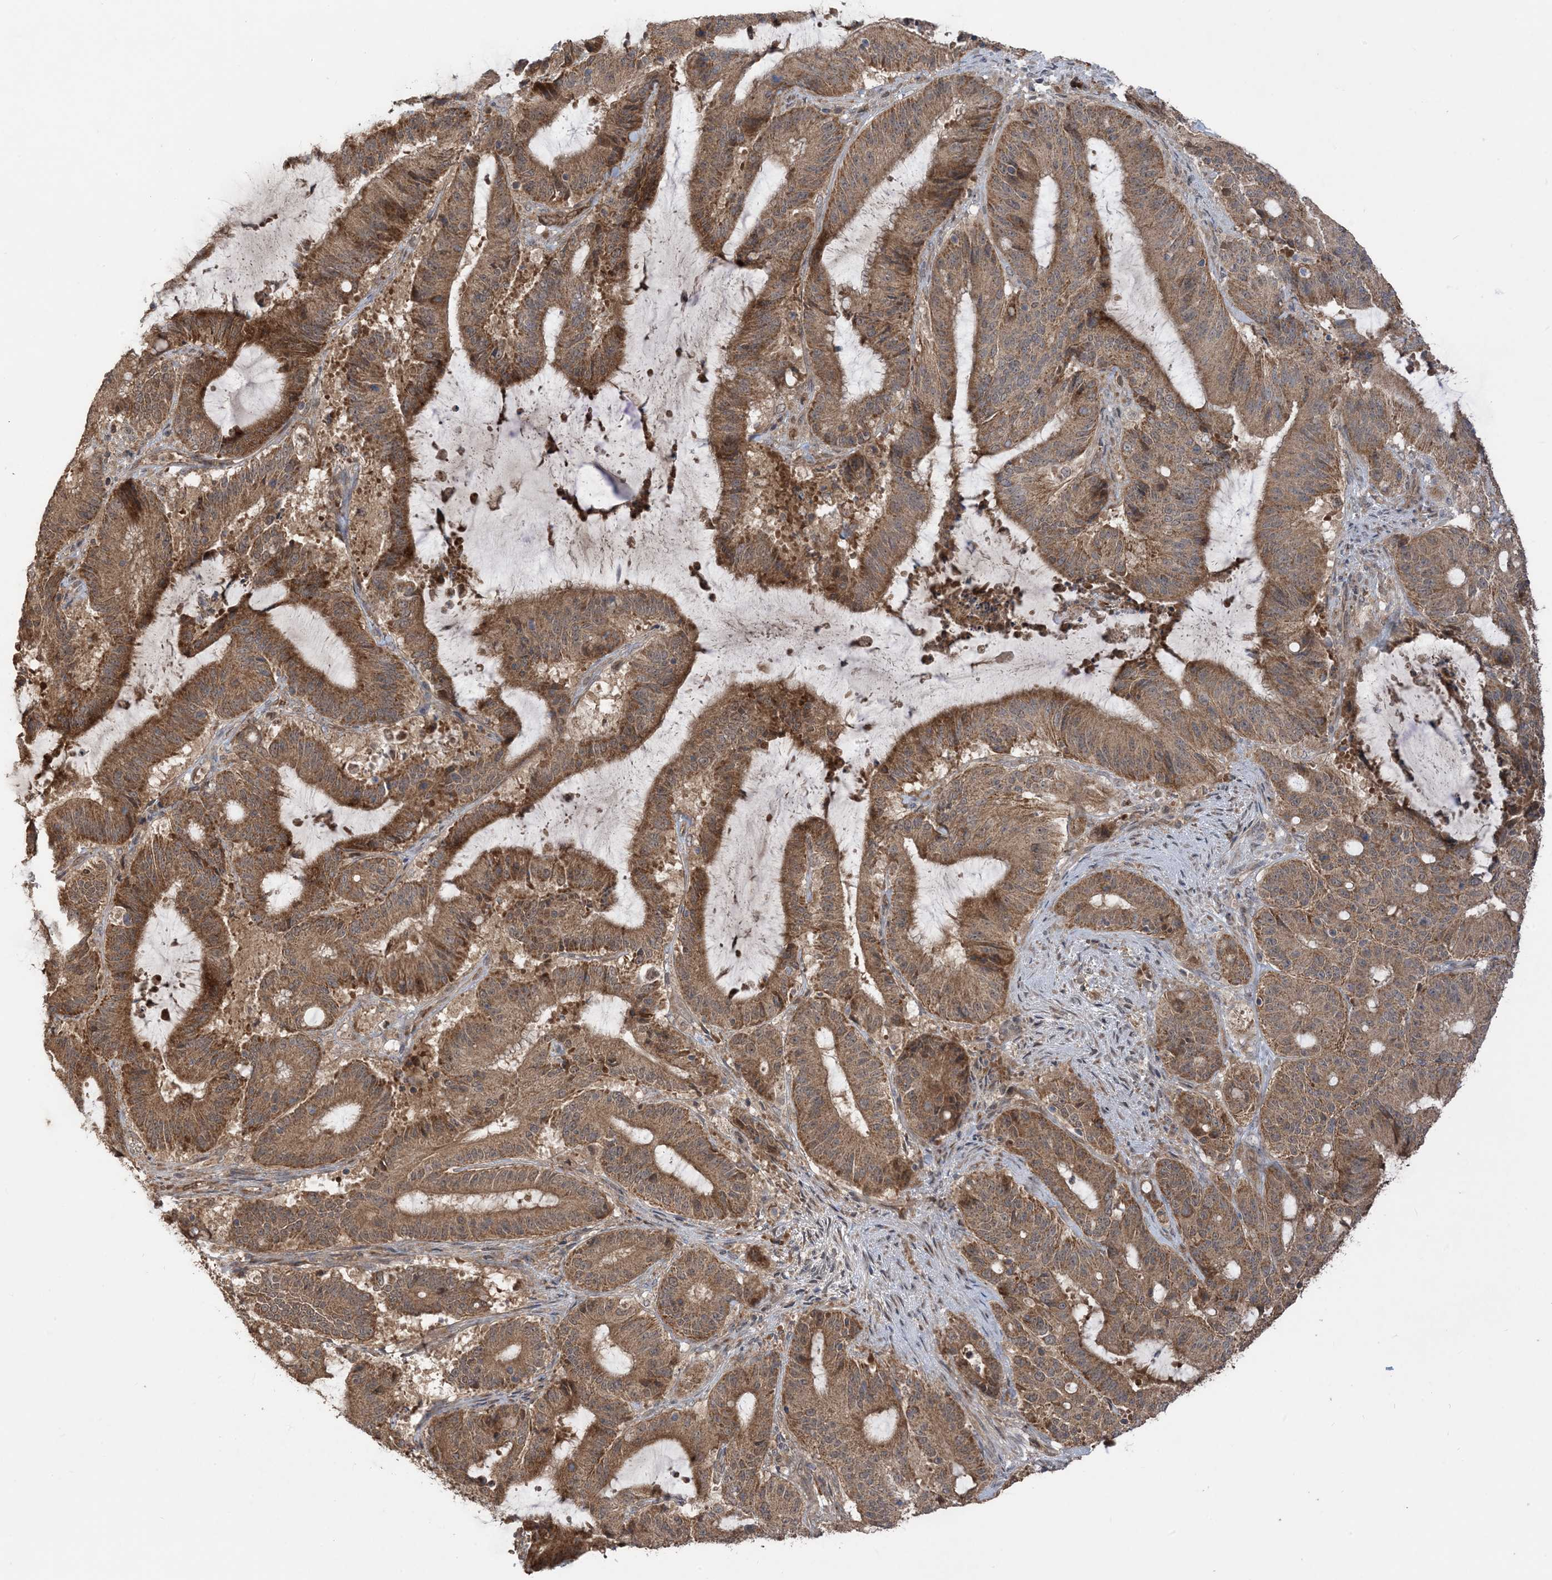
{"staining": {"intensity": "moderate", "quantity": ">75%", "location": "cytoplasmic/membranous"}, "tissue": "liver cancer", "cell_type": "Tumor cells", "image_type": "cancer", "snomed": [{"axis": "morphology", "description": "Normal tissue, NOS"}, {"axis": "morphology", "description": "Cholangiocarcinoma"}, {"axis": "topography", "description": "Liver"}, {"axis": "topography", "description": "Peripheral nerve tissue"}], "caption": "Immunohistochemical staining of liver cholangiocarcinoma demonstrates moderate cytoplasmic/membranous protein positivity in approximately >75% of tumor cells. (Stains: DAB (3,3'-diaminobenzidine) in brown, nuclei in blue, Microscopy: brightfield microscopy at high magnification).", "gene": "PUSL1", "patient": {"sex": "female", "age": 73}}